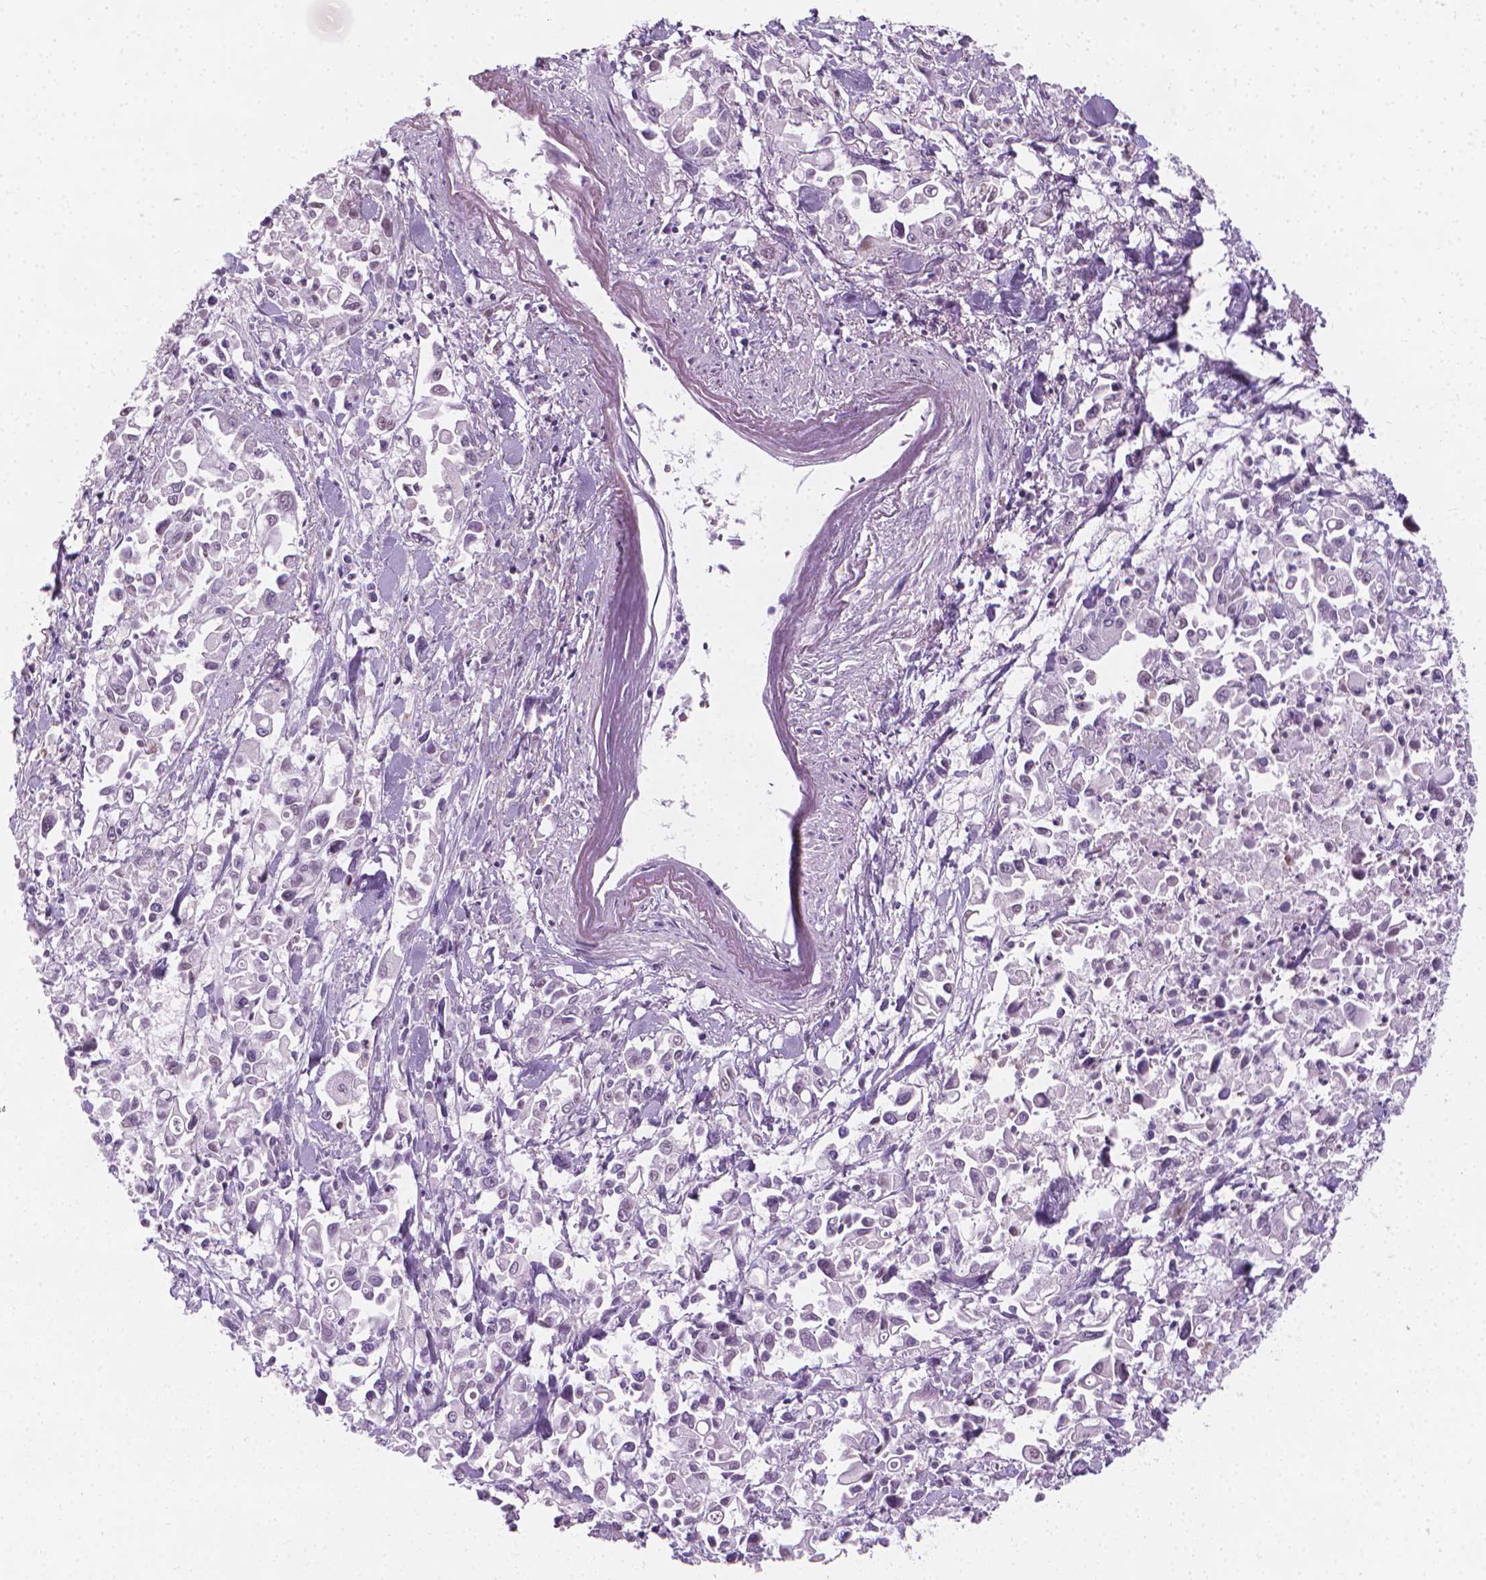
{"staining": {"intensity": "negative", "quantity": "none", "location": "none"}, "tissue": "pancreatic cancer", "cell_type": "Tumor cells", "image_type": "cancer", "snomed": [{"axis": "morphology", "description": "Adenocarcinoma, NOS"}, {"axis": "topography", "description": "Pancreas"}], "caption": "Immunohistochemistry histopathology image of neoplastic tissue: pancreatic cancer (adenocarcinoma) stained with DAB exhibits no significant protein expression in tumor cells.", "gene": "CDKN1C", "patient": {"sex": "female", "age": 83}}